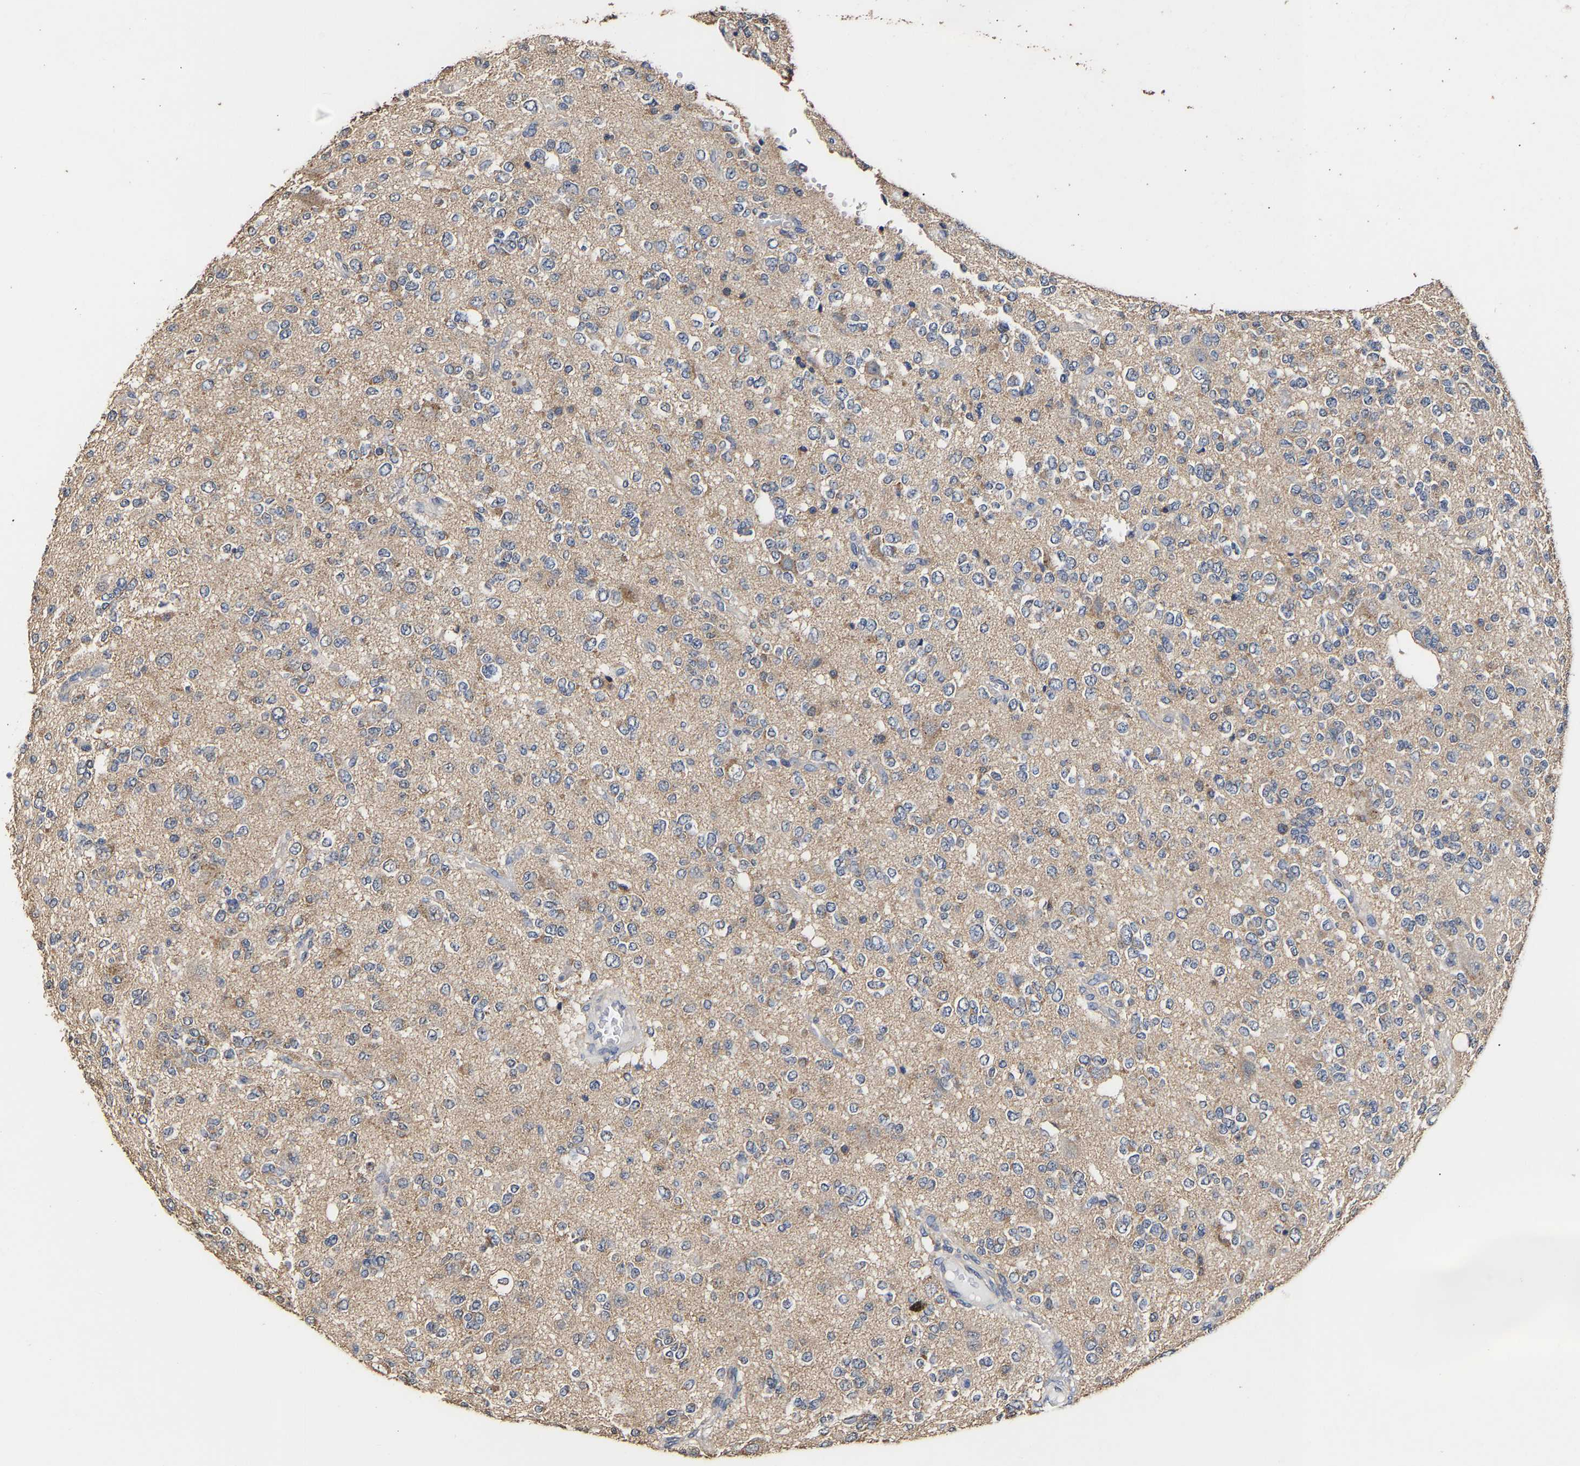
{"staining": {"intensity": "negative", "quantity": "none", "location": "none"}, "tissue": "glioma", "cell_type": "Tumor cells", "image_type": "cancer", "snomed": [{"axis": "morphology", "description": "Glioma, malignant, Low grade"}, {"axis": "topography", "description": "Brain"}], "caption": "An IHC histopathology image of malignant low-grade glioma is shown. There is no staining in tumor cells of malignant low-grade glioma.", "gene": "ZNF26", "patient": {"sex": "male", "age": 38}}